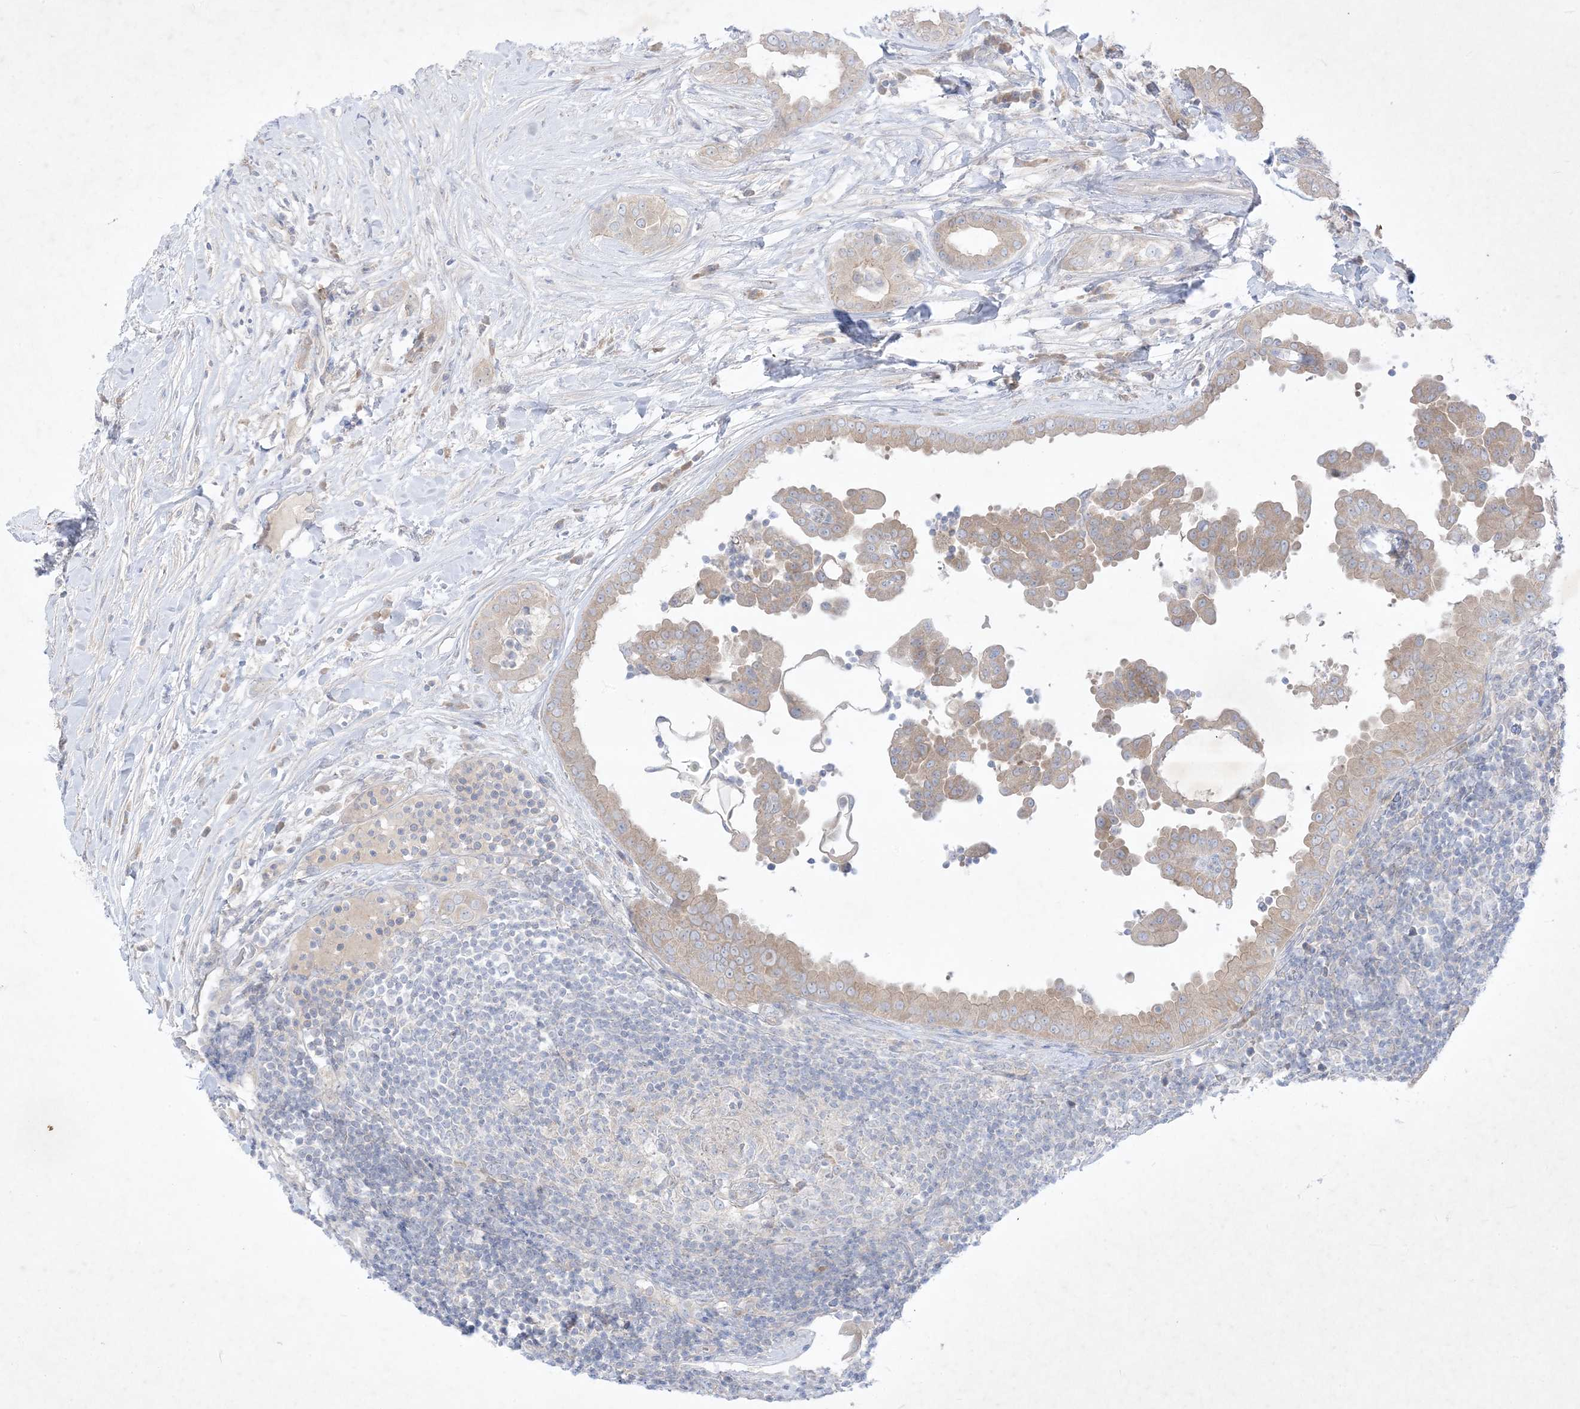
{"staining": {"intensity": "weak", "quantity": "25%-75%", "location": "cytoplasmic/membranous"}, "tissue": "thyroid cancer", "cell_type": "Tumor cells", "image_type": "cancer", "snomed": [{"axis": "morphology", "description": "Papillary adenocarcinoma, NOS"}, {"axis": "topography", "description": "Thyroid gland"}], "caption": "An IHC photomicrograph of neoplastic tissue is shown. Protein staining in brown shows weak cytoplasmic/membranous positivity in papillary adenocarcinoma (thyroid) within tumor cells.", "gene": "PLEKHA3", "patient": {"sex": "male", "age": 33}}